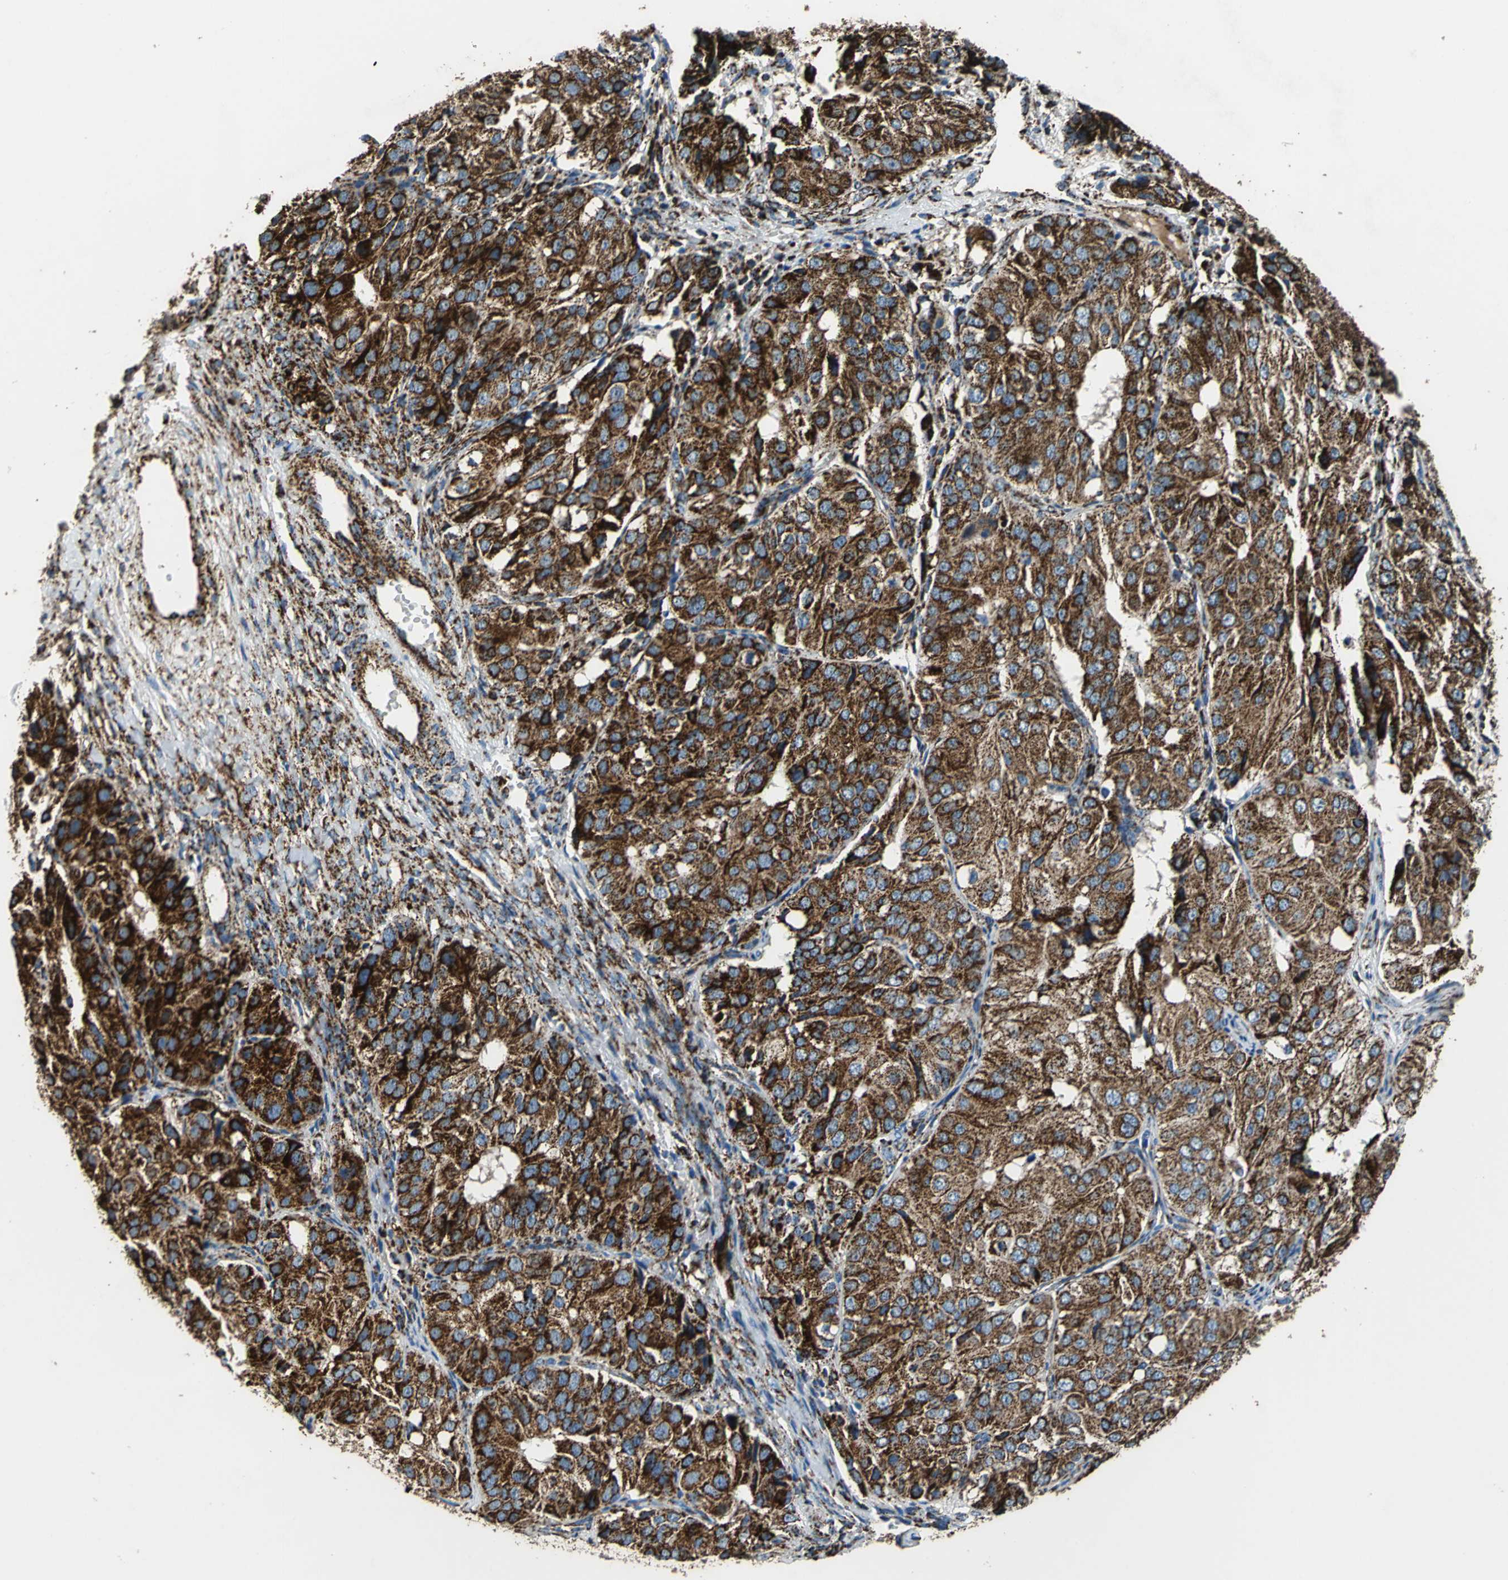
{"staining": {"intensity": "strong", "quantity": ">75%", "location": "cytoplasmic/membranous"}, "tissue": "ovarian cancer", "cell_type": "Tumor cells", "image_type": "cancer", "snomed": [{"axis": "morphology", "description": "Carcinoma, endometroid"}, {"axis": "topography", "description": "Ovary"}], "caption": "Ovarian endometroid carcinoma stained with a protein marker reveals strong staining in tumor cells.", "gene": "ECH1", "patient": {"sex": "female", "age": 51}}